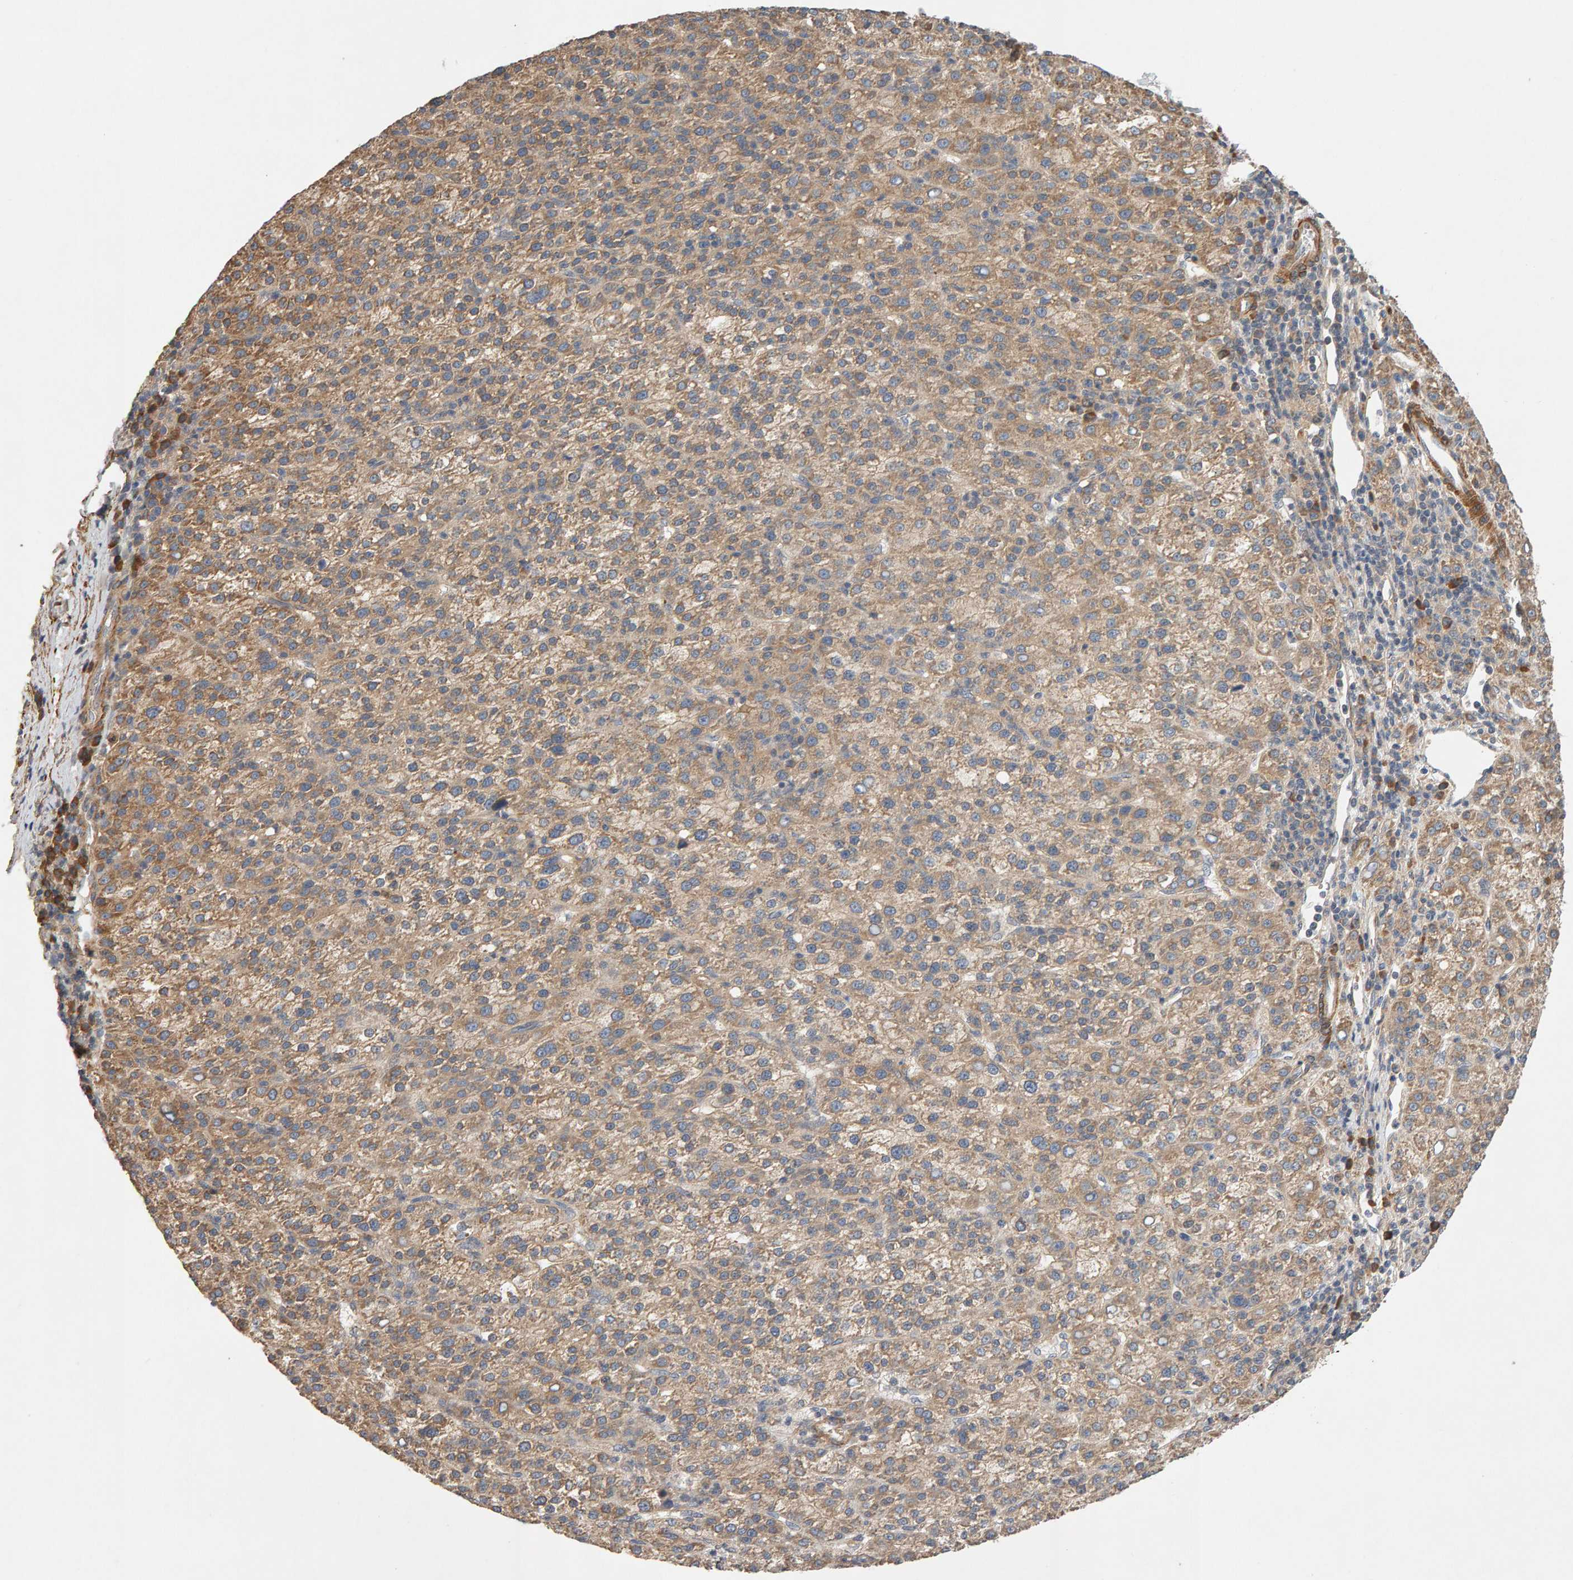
{"staining": {"intensity": "moderate", "quantity": ">75%", "location": "cytoplasmic/membranous"}, "tissue": "liver cancer", "cell_type": "Tumor cells", "image_type": "cancer", "snomed": [{"axis": "morphology", "description": "Carcinoma, Hepatocellular, NOS"}, {"axis": "topography", "description": "Liver"}], "caption": "A histopathology image of liver cancer stained for a protein reveals moderate cytoplasmic/membranous brown staining in tumor cells.", "gene": "RNF19A", "patient": {"sex": "female", "age": 58}}